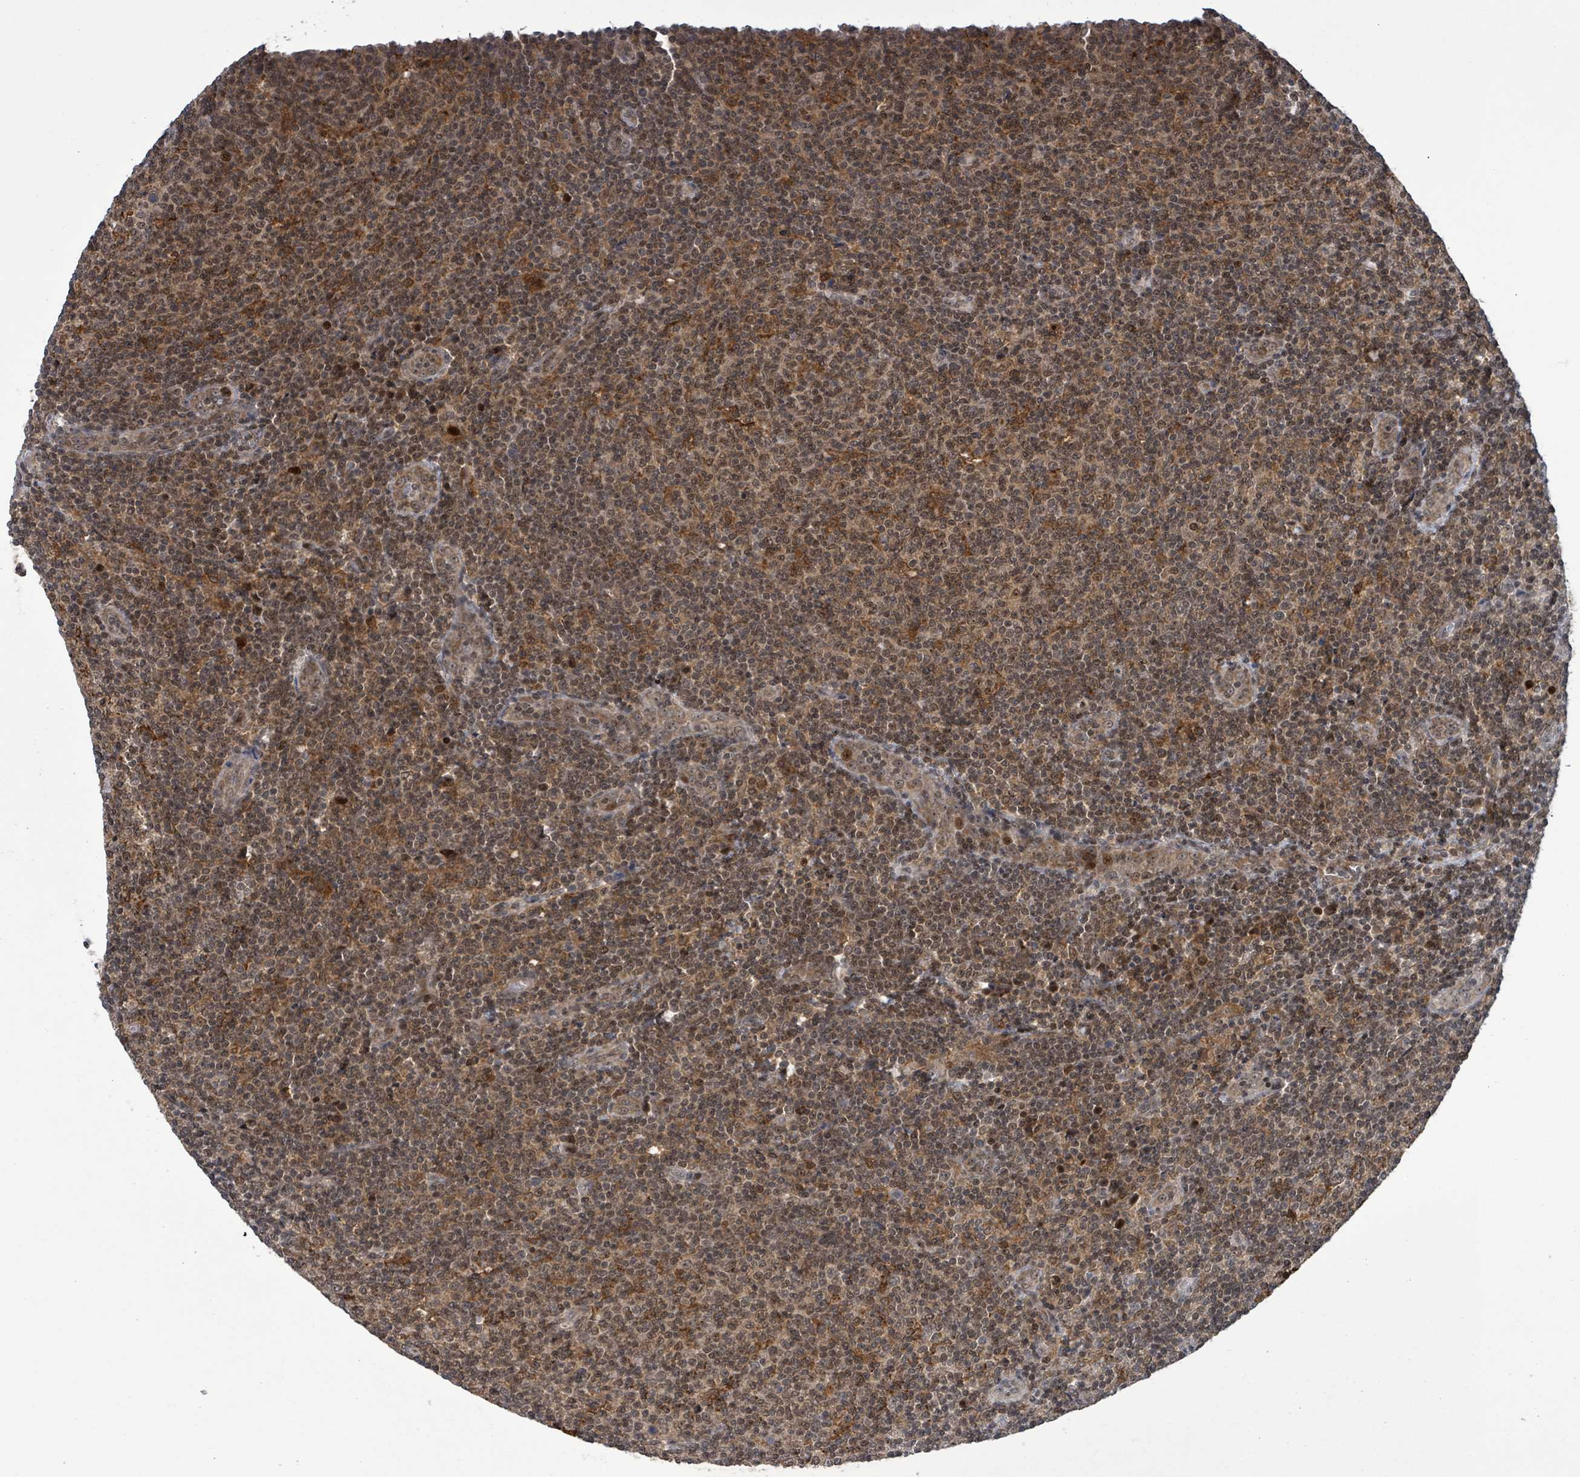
{"staining": {"intensity": "moderate", "quantity": ">75%", "location": "cytoplasmic/membranous,nuclear"}, "tissue": "lymphoma", "cell_type": "Tumor cells", "image_type": "cancer", "snomed": [{"axis": "morphology", "description": "Malignant lymphoma, non-Hodgkin's type, Low grade"}, {"axis": "topography", "description": "Lymph node"}], "caption": "Human lymphoma stained for a protein (brown) displays moderate cytoplasmic/membranous and nuclear positive staining in approximately >75% of tumor cells.", "gene": "FBXO6", "patient": {"sex": "male", "age": 66}}